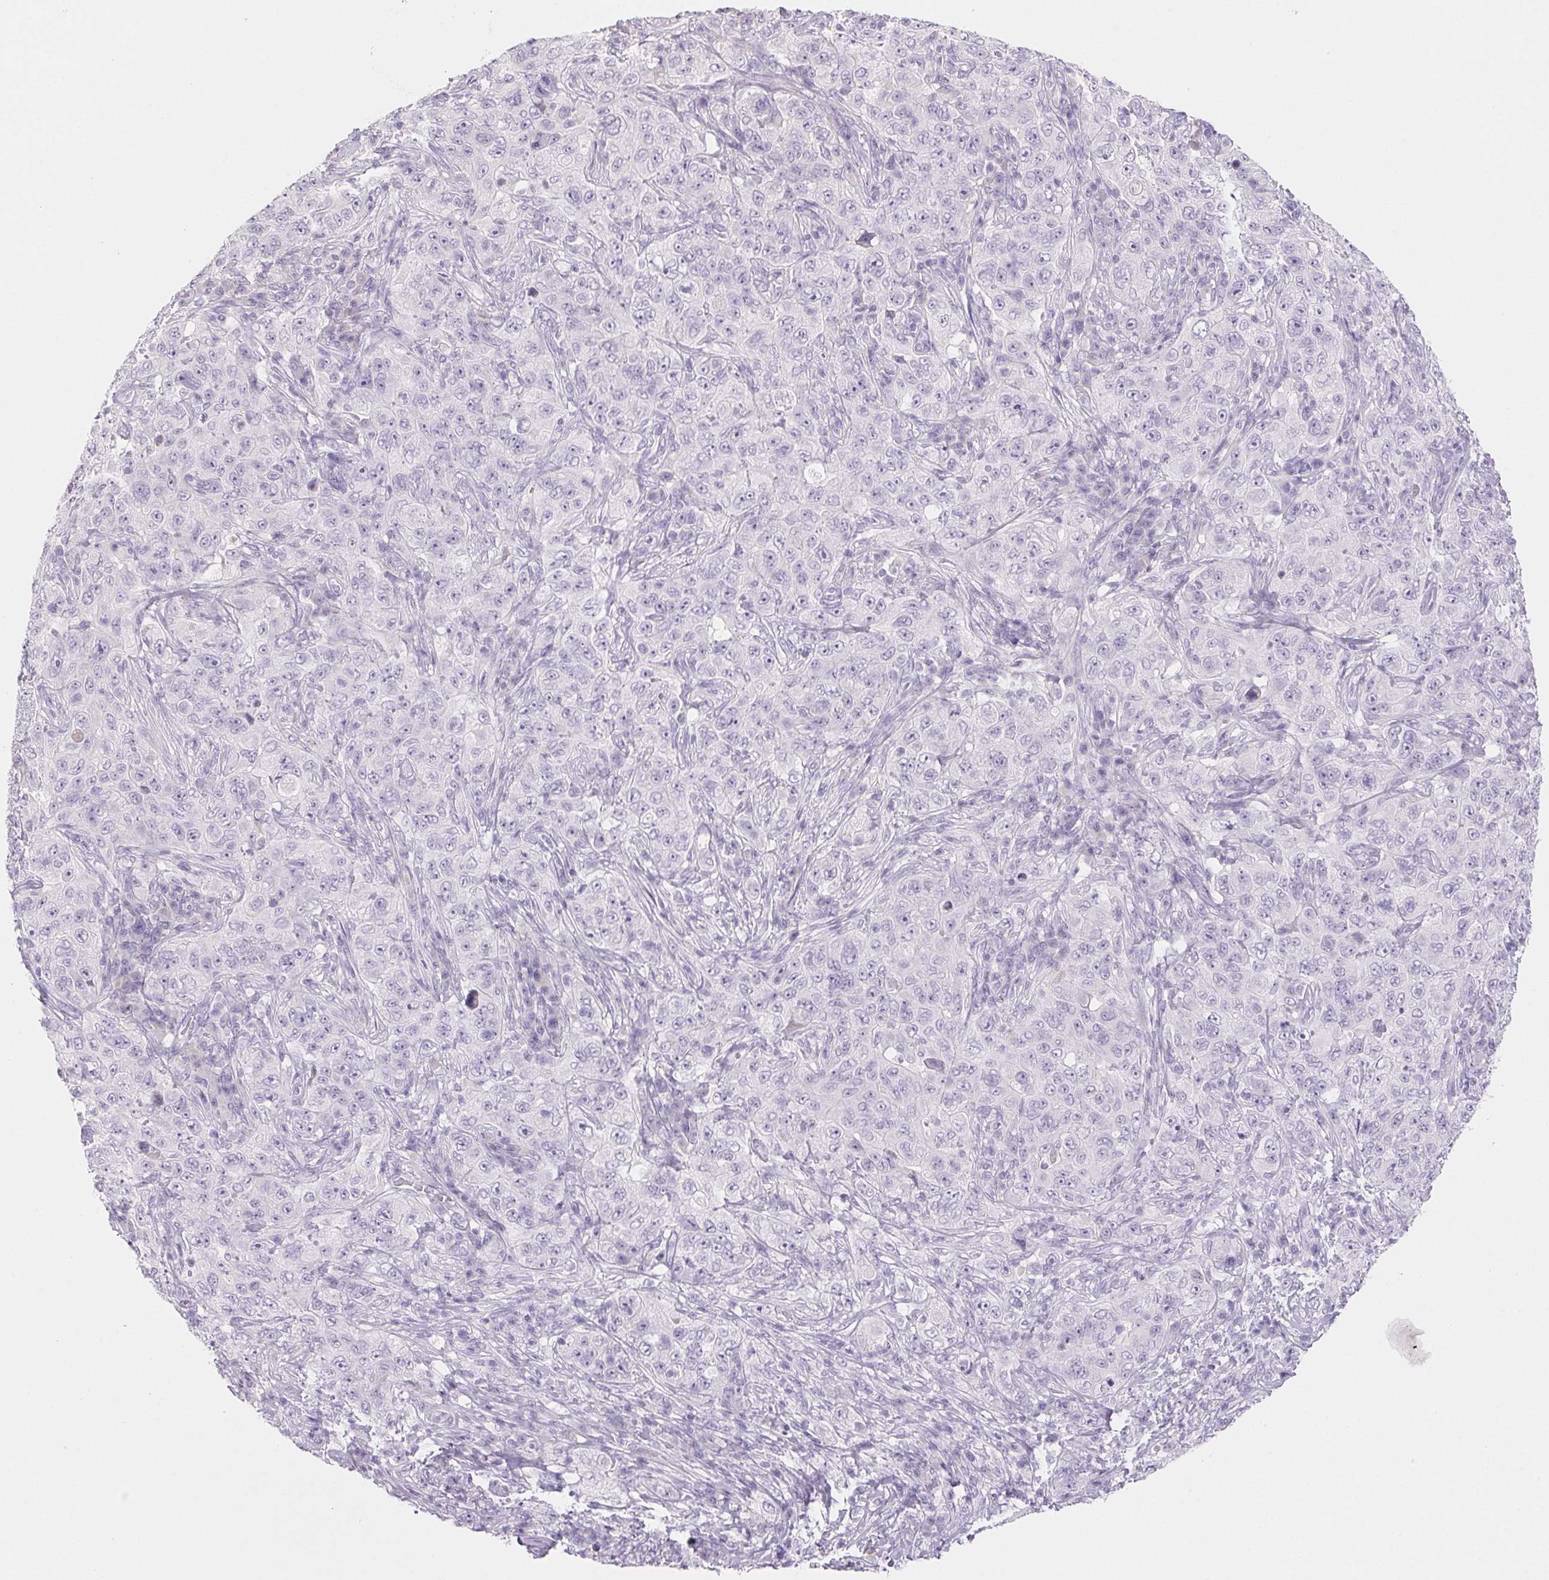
{"staining": {"intensity": "negative", "quantity": "none", "location": "none"}, "tissue": "pancreatic cancer", "cell_type": "Tumor cells", "image_type": "cancer", "snomed": [{"axis": "morphology", "description": "Adenocarcinoma, NOS"}, {"axis": "topography", "description": "Pancreas"}], "caption": "A histopathology image of pancreatic adenocarcinoma stained for a protein exhibits no brown staining in tumor cells.", "gene": "BPIFB2", "patient": {"sex": "male", "age": 68}}